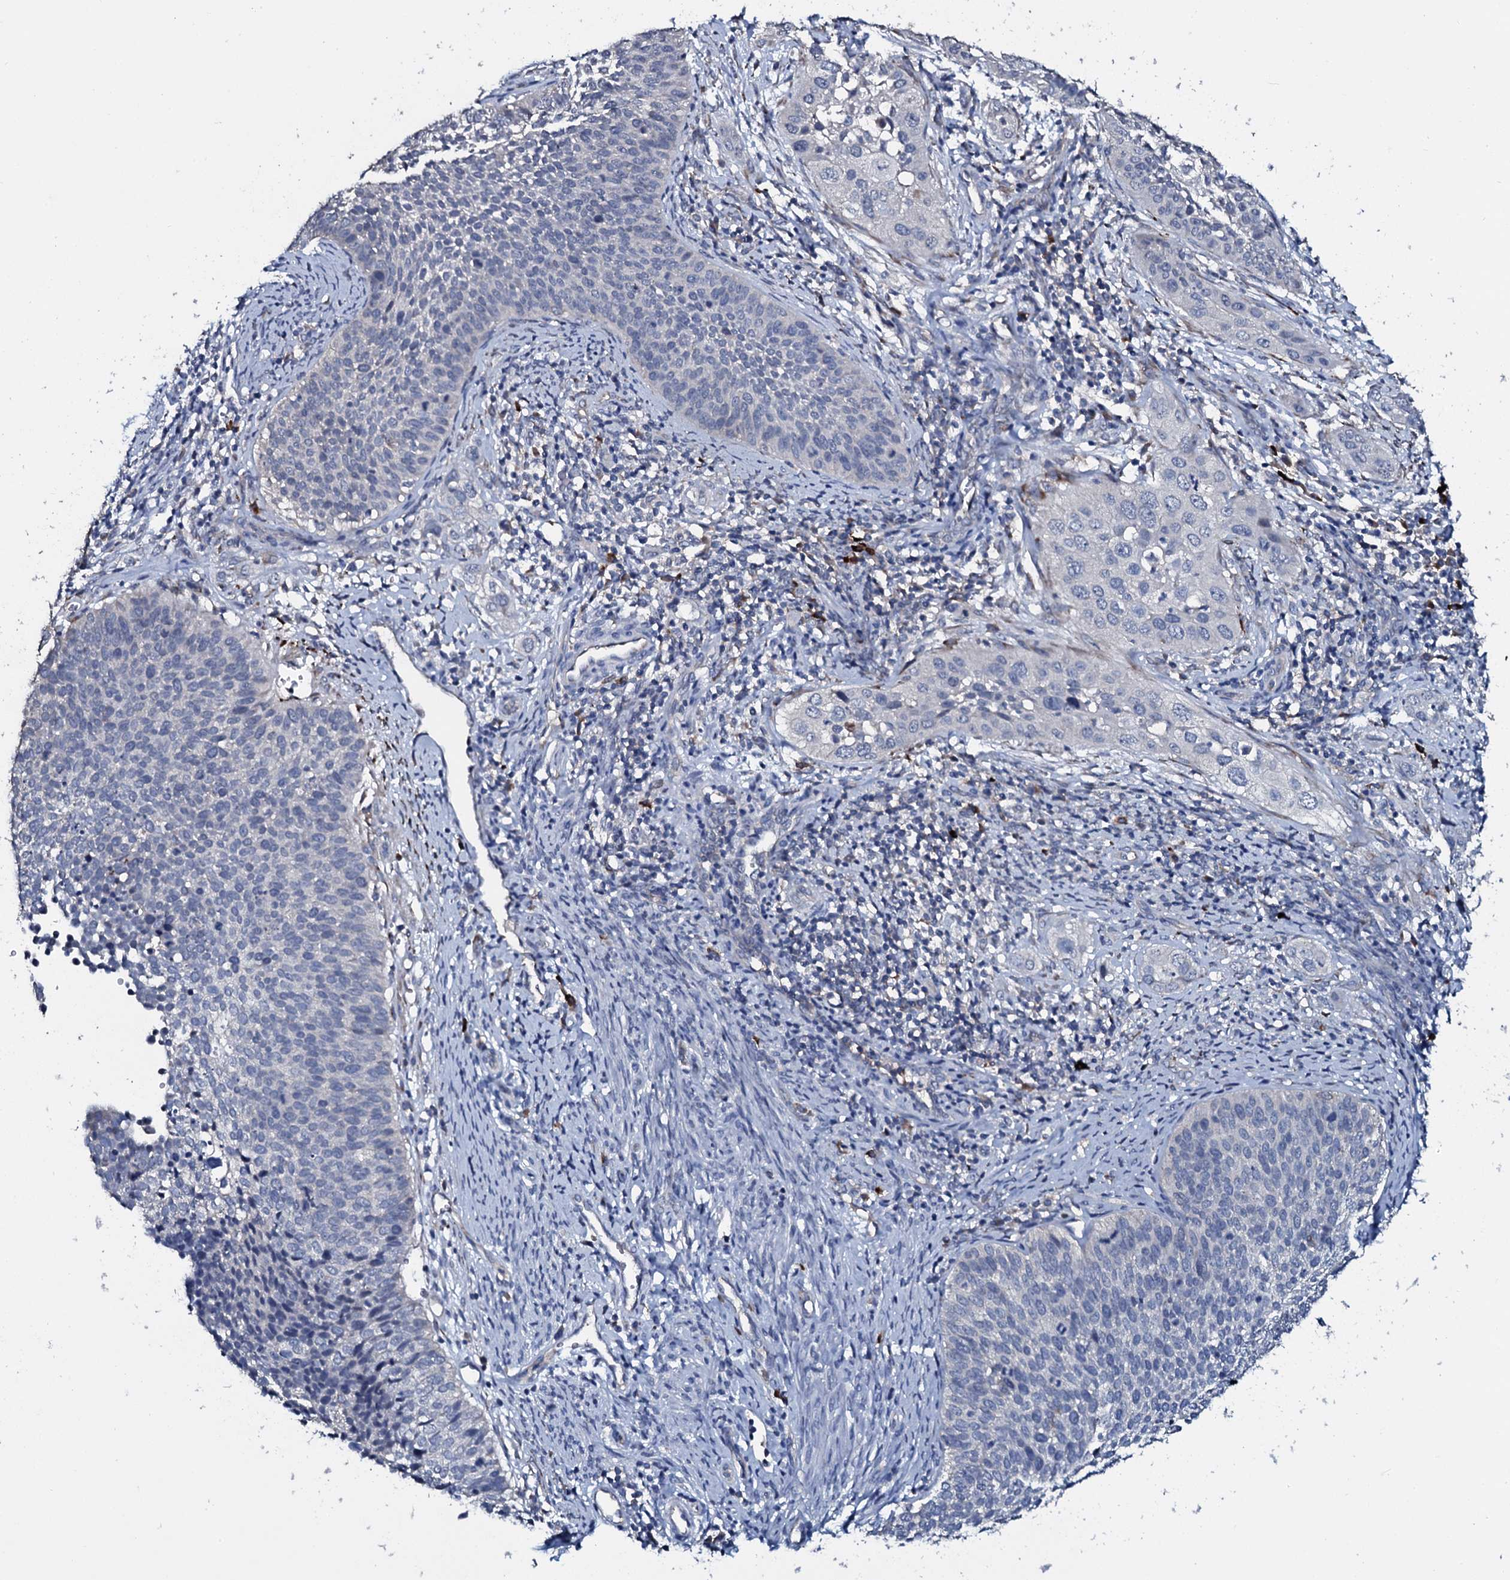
{"staining": {"intensity": "negative", "quantity": "none", "location": "none"}, "tissue": "cervical cancer", "cell_type": "Tumor cells", "image_type": "cancer", "snomed": [{"axis": "morphology", "description": "Squamous cell carcinoma, NOS"}, {"axis": "topography", "description": "Cervix"}], "caption": "Immunohistochemistry histopathology image of human squamous cell carcinoma (cervical) stained for a protein (brown), which displays no positivity in tumor cells. (Brightfield microscopy of DAB (3,3'-diaminobenzidine) immunohistochemistry at high magnification).", "gene": "IL12B", "patient": {"sex": "female", "age": 34}}